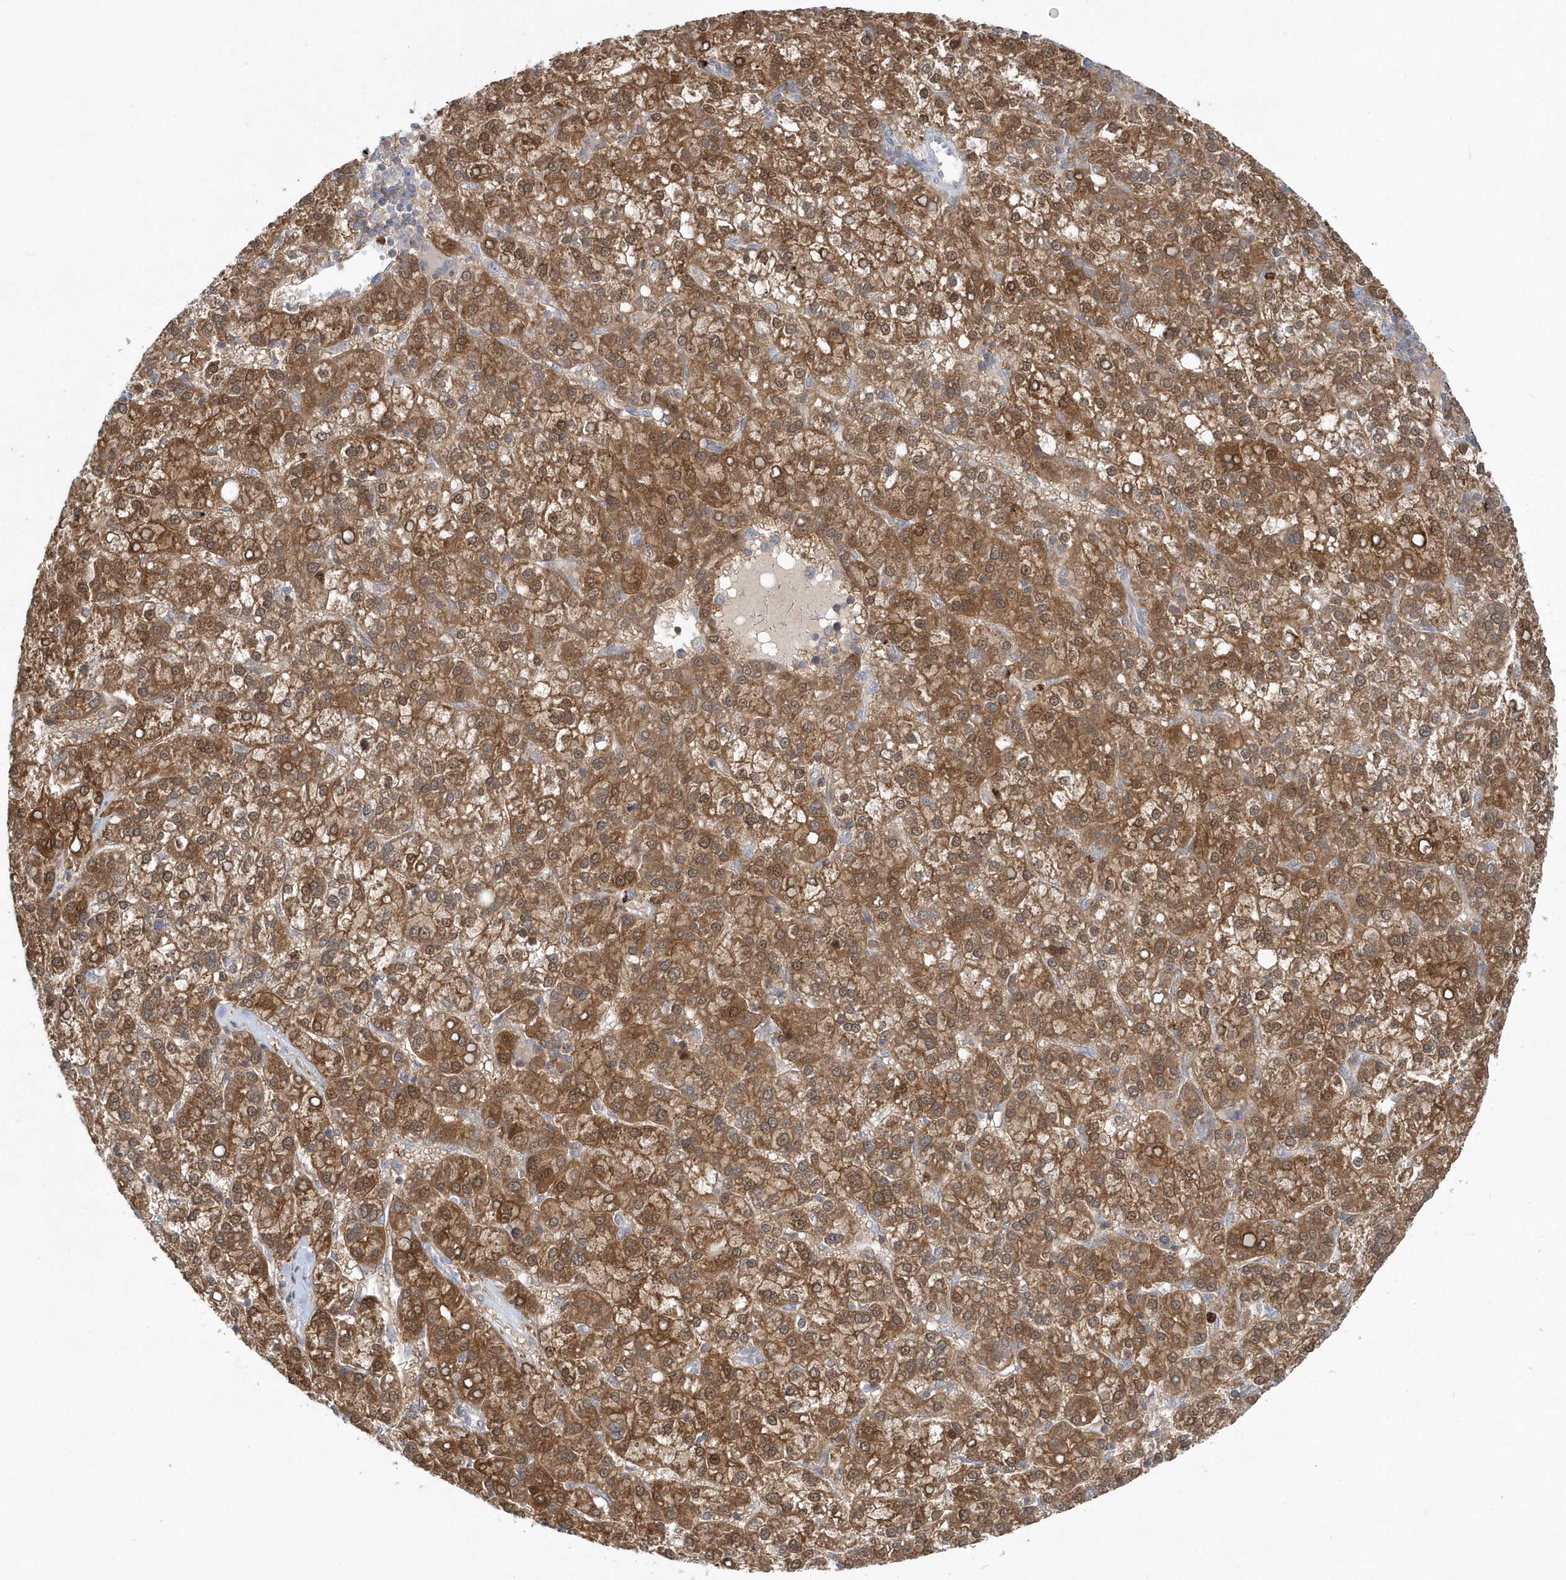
{"staining": {"intensity": "moderate", "quantity": ">75%", "location": "cytoplasmic/membranous"}, "tissue": "liver cancer", "cell_type": "Tumor cells", "image_type": "cancer", "snomed": [{"axis": "morphology", "description": "Carcinoma, Hepatocellular, NOS"}, {"axis": "topography", "description": "Liver"}], "caption": "Moderate cytoplasmic/membranous protein staining is seen in approximately >75% of tumor cells in hepatocellular carcinoma (liver). (Brightfield microscopy of DAB IHC at high magnification).", "gene": "RNF7", "patient": {"sex": "female", "age": 58}}